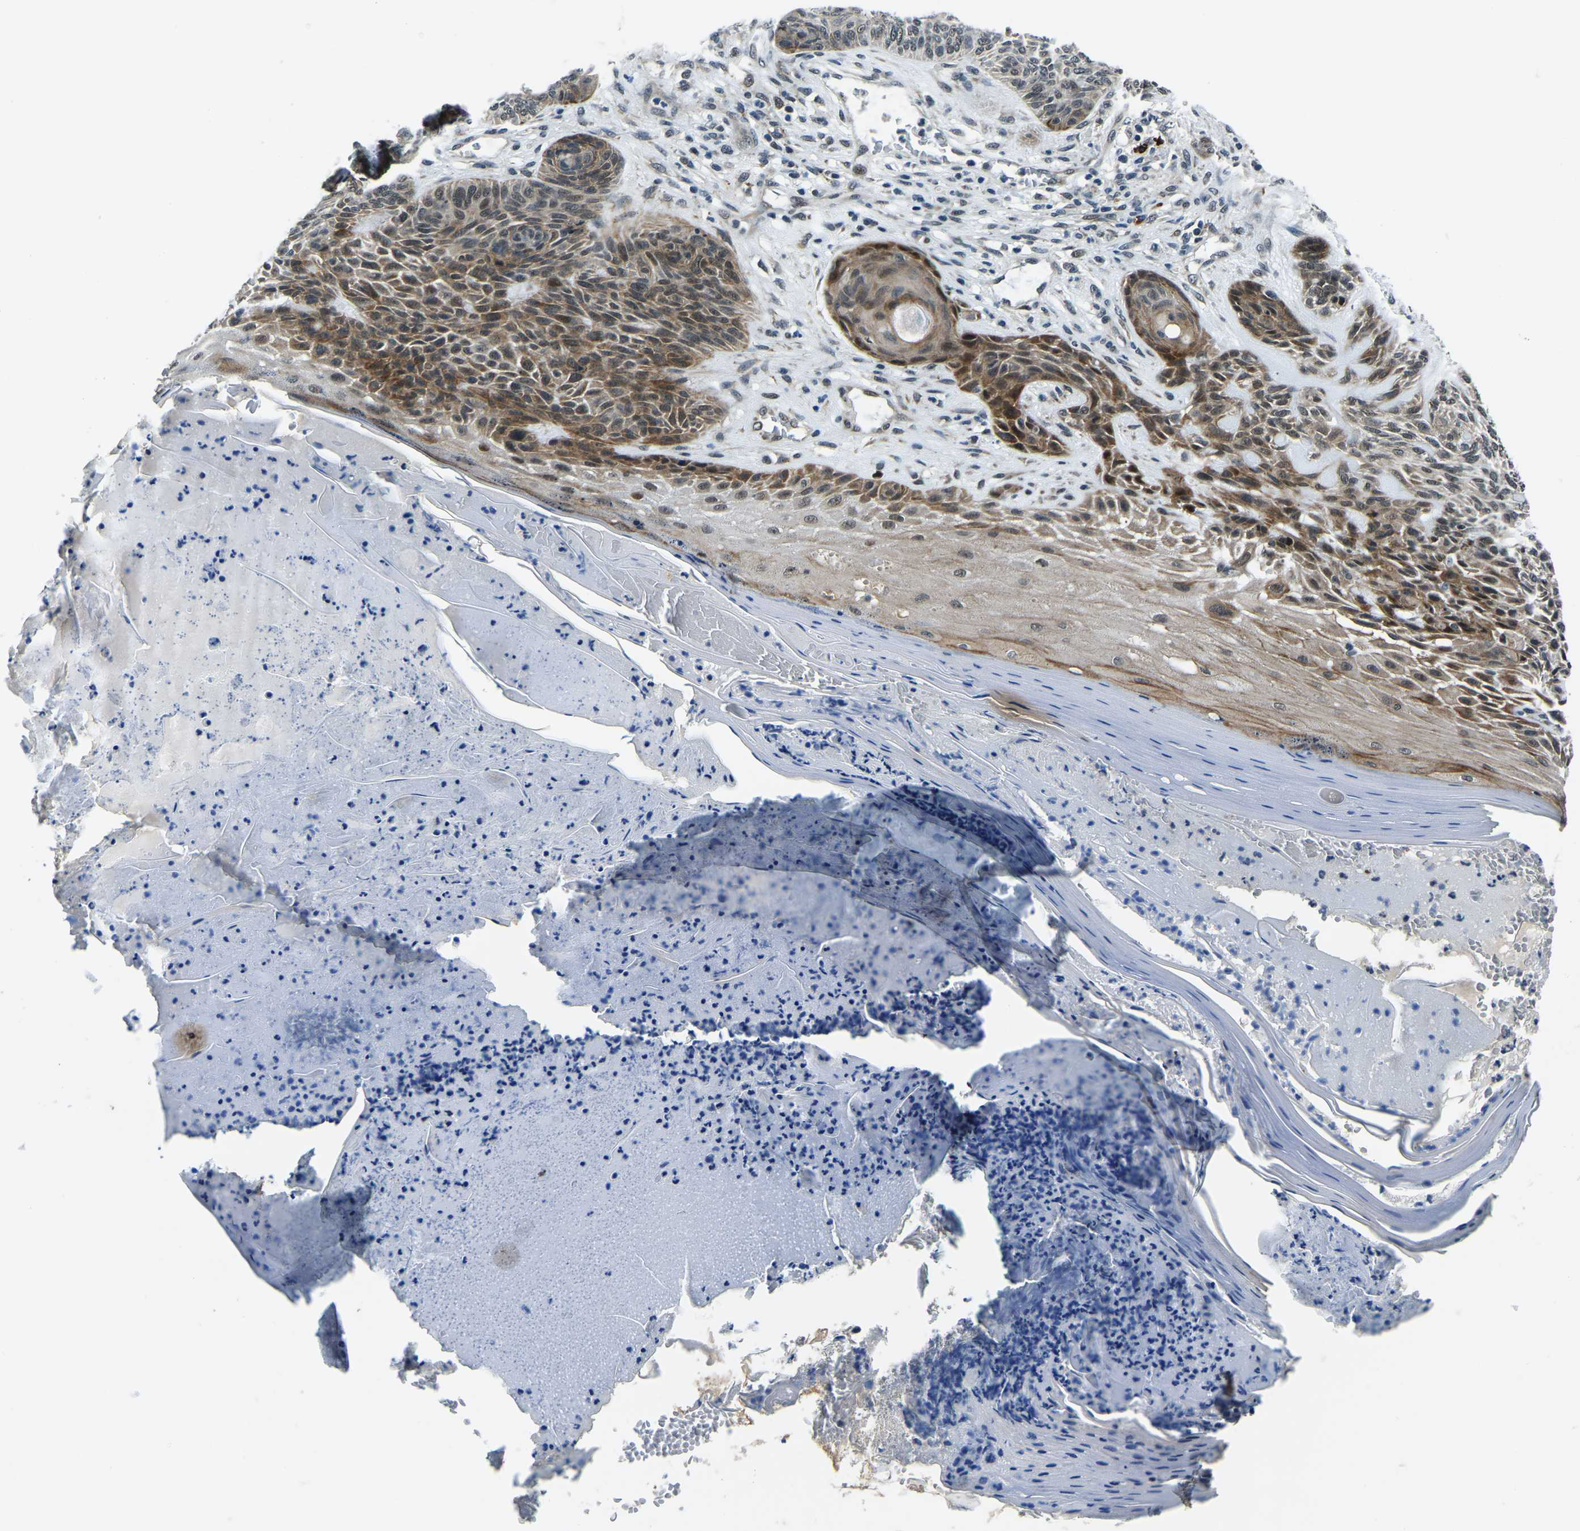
{"staining": {"intensity": "moderate", "quantity": ">75%", "location": "cytoplasmic/membranous,nuclear"}, "tissue": "skin cancer", "cell_type": "Tumor cells", "image_type": "cancer", "snomed": [{"axis": "morphology", "description": "Basal cell carcinoma"}, {"axis": "topography", "description": "Skin"}], "caption": "A medium amount of moderate cytoplasmic/membranous and nuclear expression is identified in approximately >75% of tumor cells in skin cancer tissue. The protein is shown in brown color, while the nuclei are stained blue.", "gene": "ING2", "patient": {"sex": "male", "age": 55}}